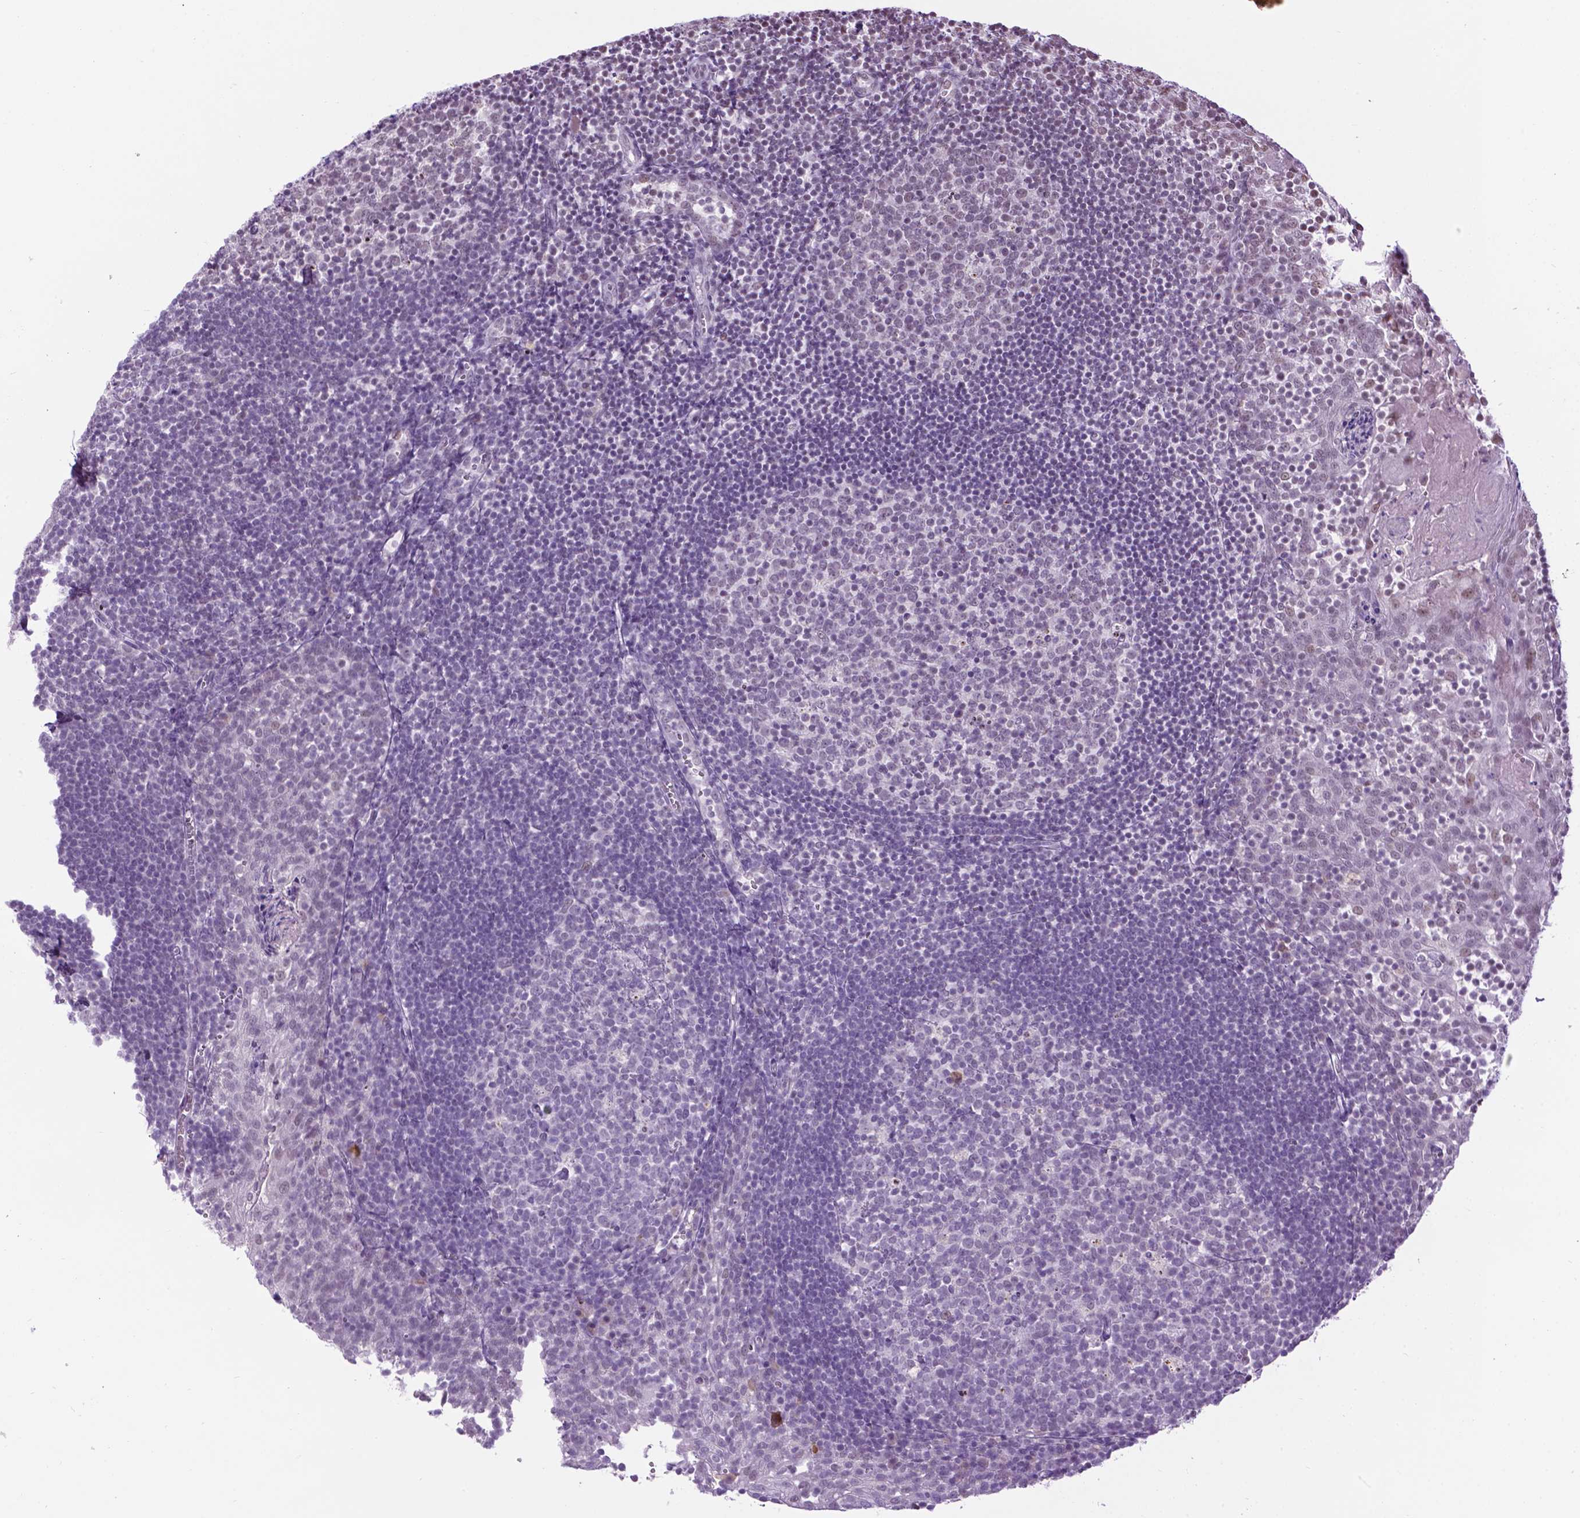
{"staining": {"intensity": "negative", "quantity": "none", "location": "none"}, "tissue": "lymph node", "cell_type": "Germinal center cells", "image_type": "normal", "snomed": [{"axis": "morphology", "description": "Normal tissue, NOS"}, {"axis": "topography", "description": "Lymph node"}], "caption": "Lymph node was stained to show a protein in brown. There is no significant expression in germinal center cells.", "gene": "COL23A1", "patient": {"sex": "female", "age": 21}}